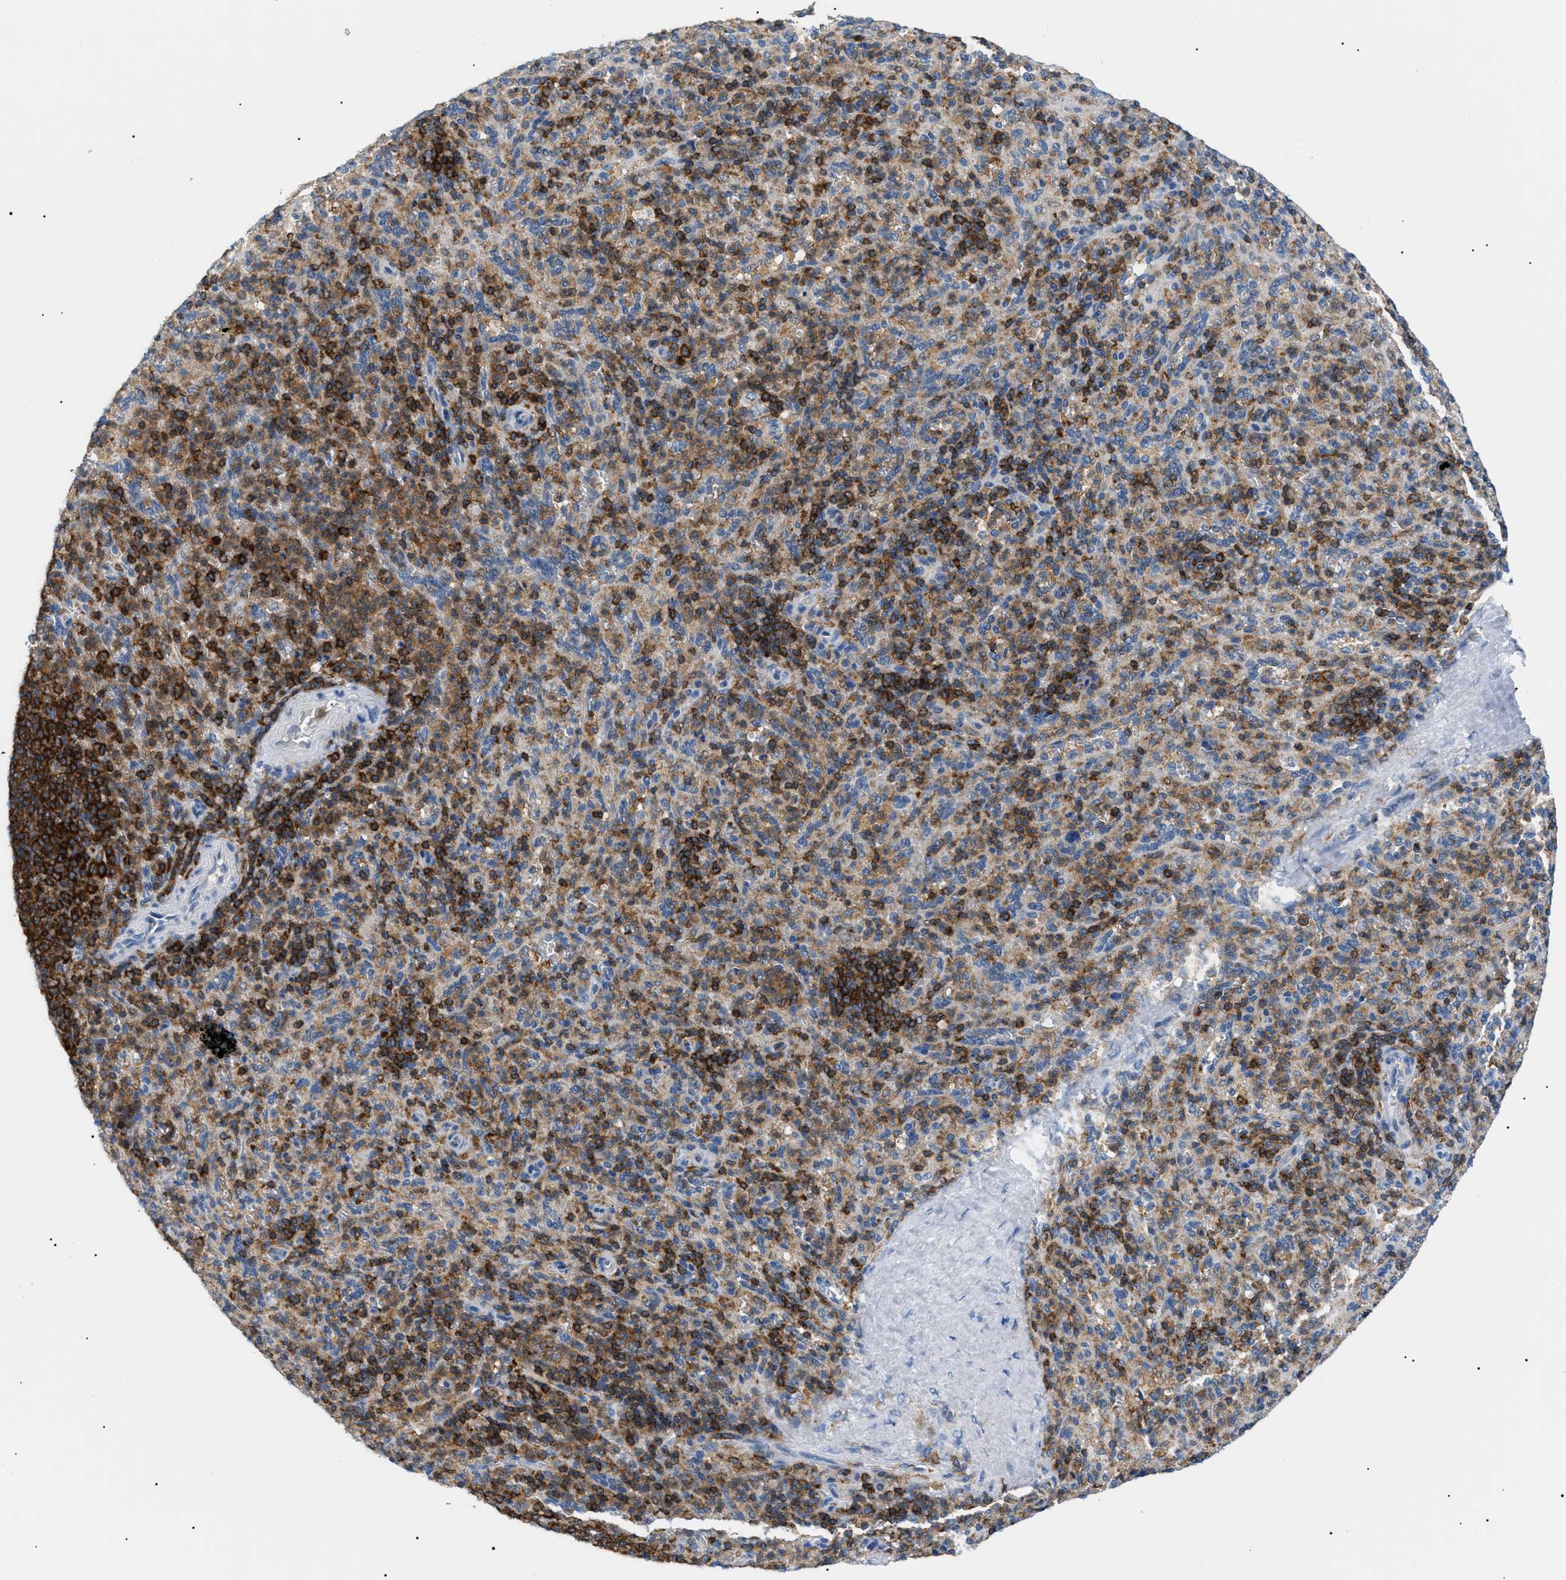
{"staining": {"intensity": "strong", "quantity": "25%-75%", "location": "cytoplasmic/membranous"}, "tissue": "spleen", "cell_type": "Cells in red pulp", "image_type": "normal", "snomed": [{"axis": "morphology", "description": "Normal tissue, NOS"}, {"axis": "topography", "description": "Spleen"}], "caption": "Immunohistochemical staining of unremarkable spleen exhibits strong cytoplasmic/membranous protein expression in about 25%-75% of cells in red pulp. (brown staining indicates protein expression, while blue staining denotes nuclei).", "gene": "INPP5D", "patient": {"sex": "male", "age": 36}}